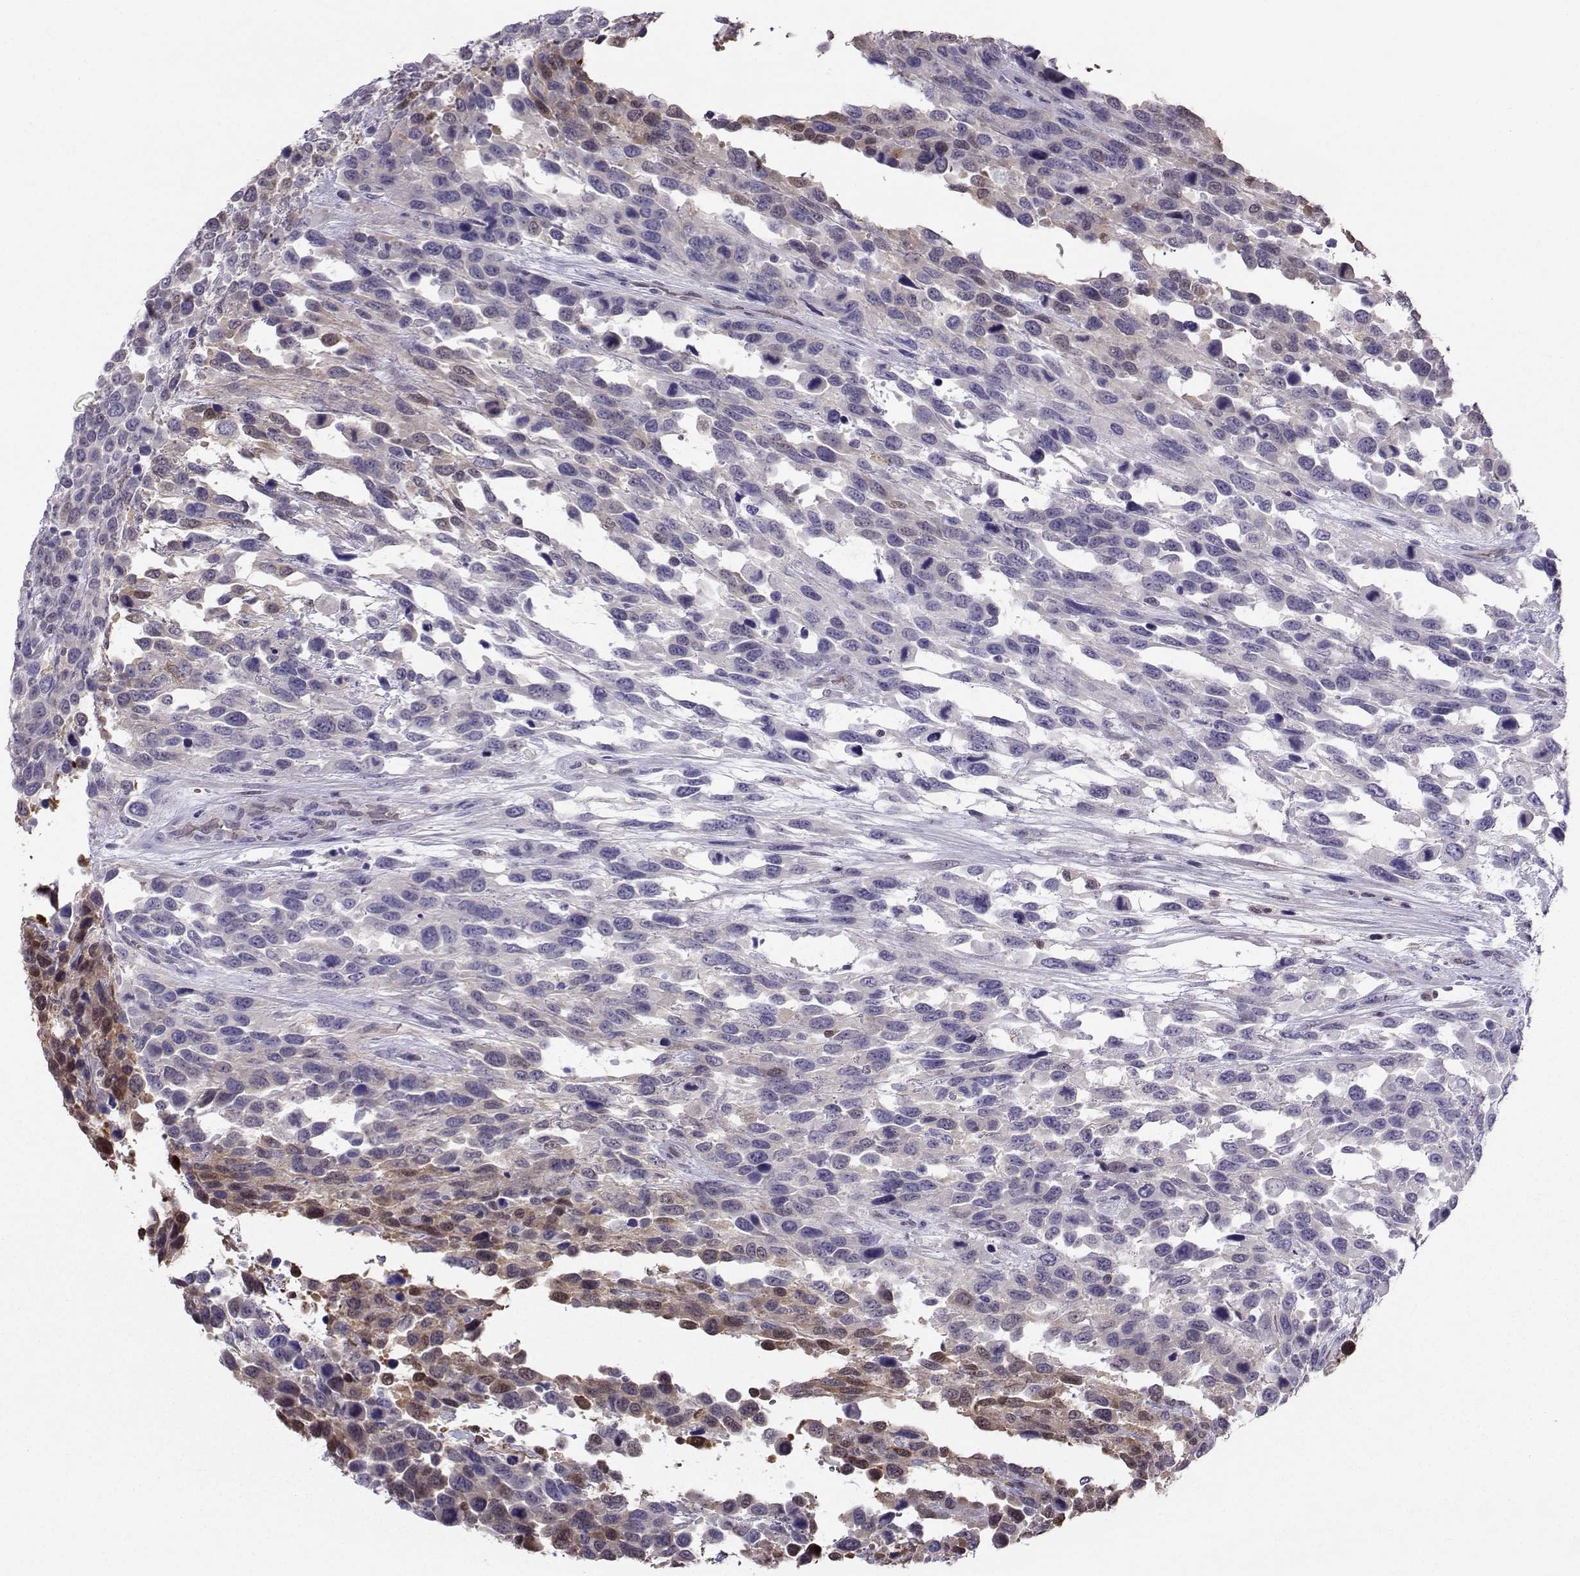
{"staining": {"intensity": "negative", "quantity": "none", "location": "none"}, "tissue": "urothelial cancer", "cell_type": "Tumor cells", "image_type": "cancer", "snomed": [{"axis": "morphology", "description": "Urothelial carcinoma, High grade"}, {"axis": "topography", "description": "Urinary bladder"}], "caption": "Protein analysis of high-grade urothelial carcinoma exhibits no significant positivity in tumor cells.", "gene": "PGK1", "patient": {"sex": "female", "age": 70}}